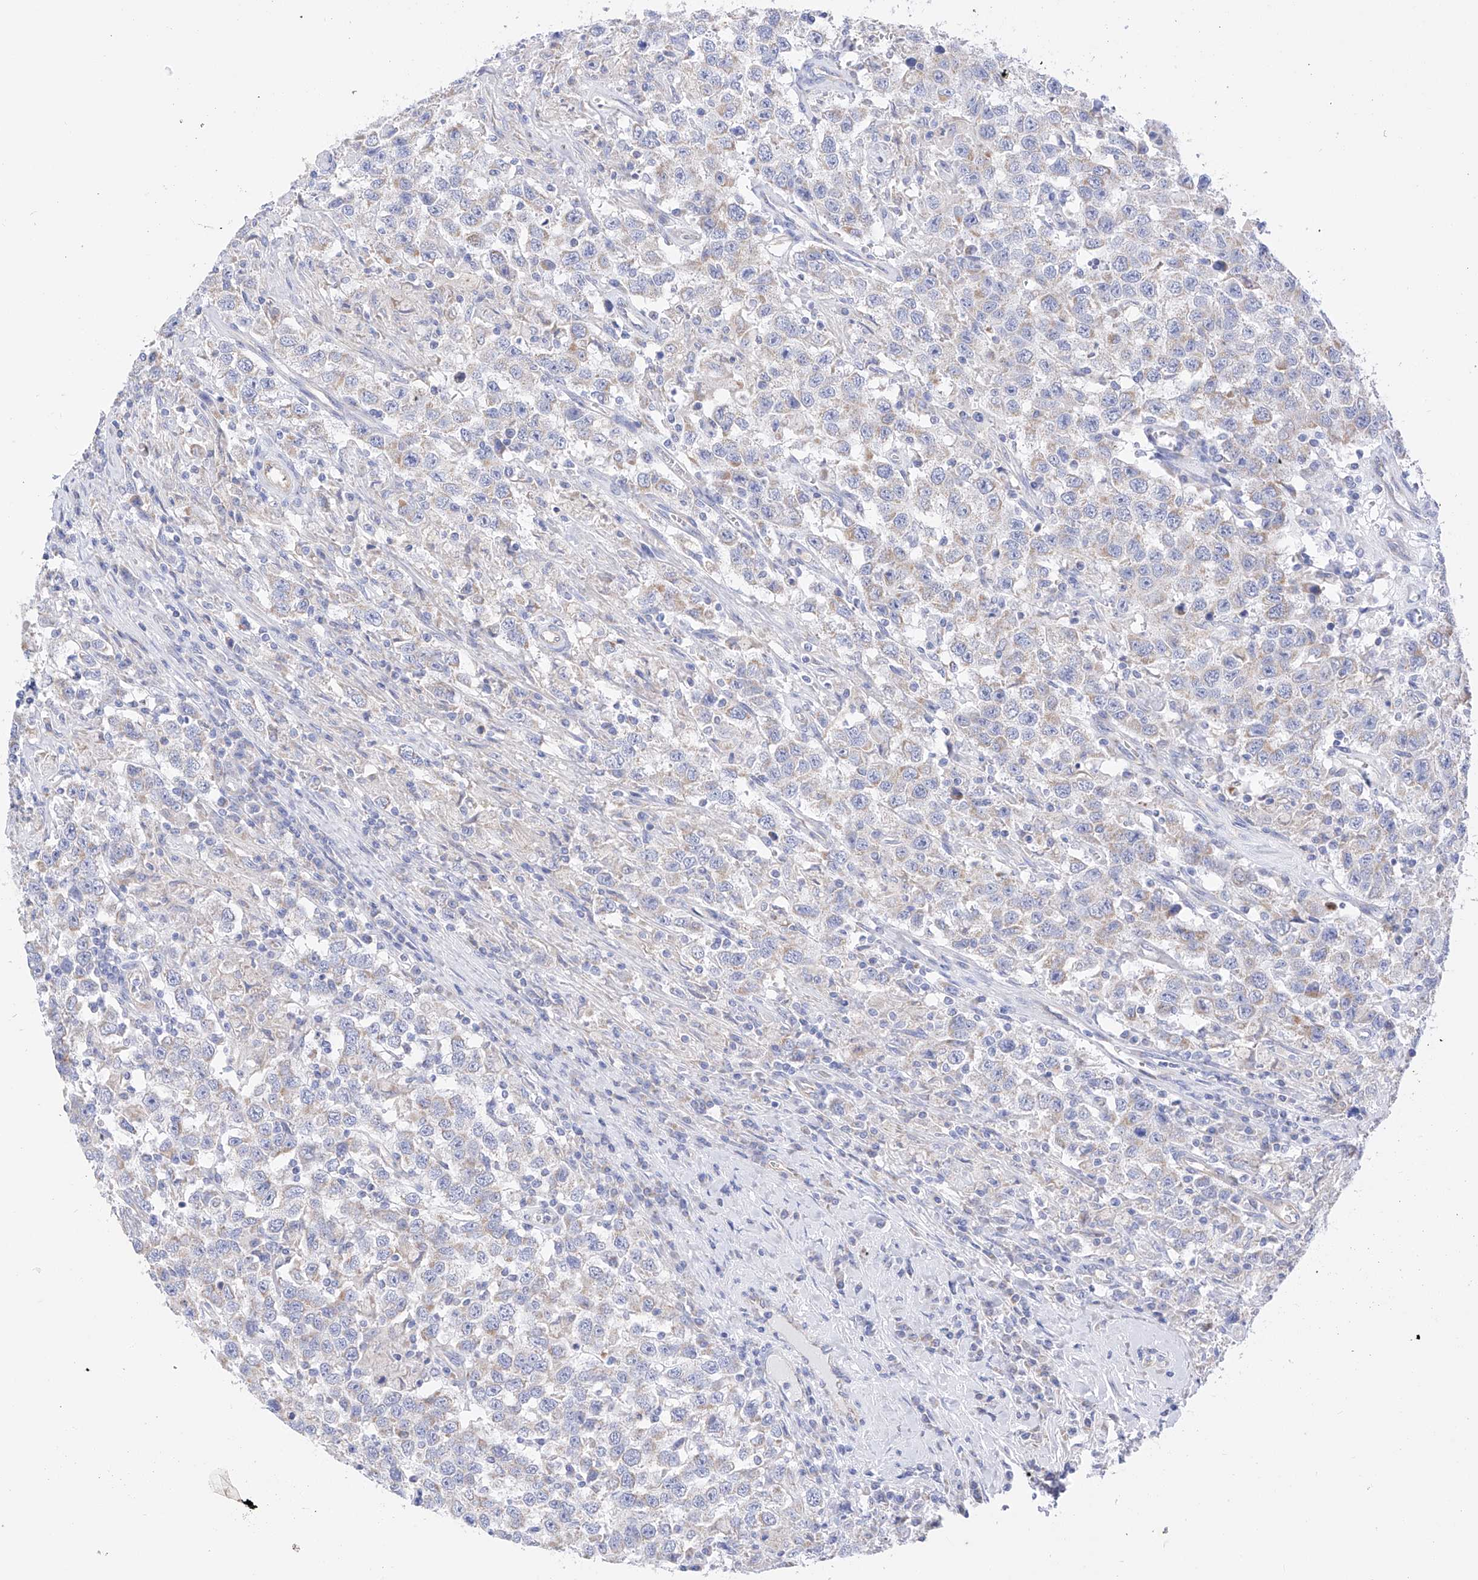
{"staining": {"intensity": "weak", "quantity": "<25%", "location": "cytoplasmic/membranous"}, "tissue": "testis cancer", "cell_type": "Tumor cells", "image_type": "cancer", "snomed": [{"axis": "morphology", "description": "Seminoma, NOS"}, {"axis": "topography", "description": "Testis"}], "caption": "The photomicrograph displays no significant expression in tumor cells of testis cancer (seminoma).", "gene": "FLG", "patient": {"sex": "male", "age": 41}}